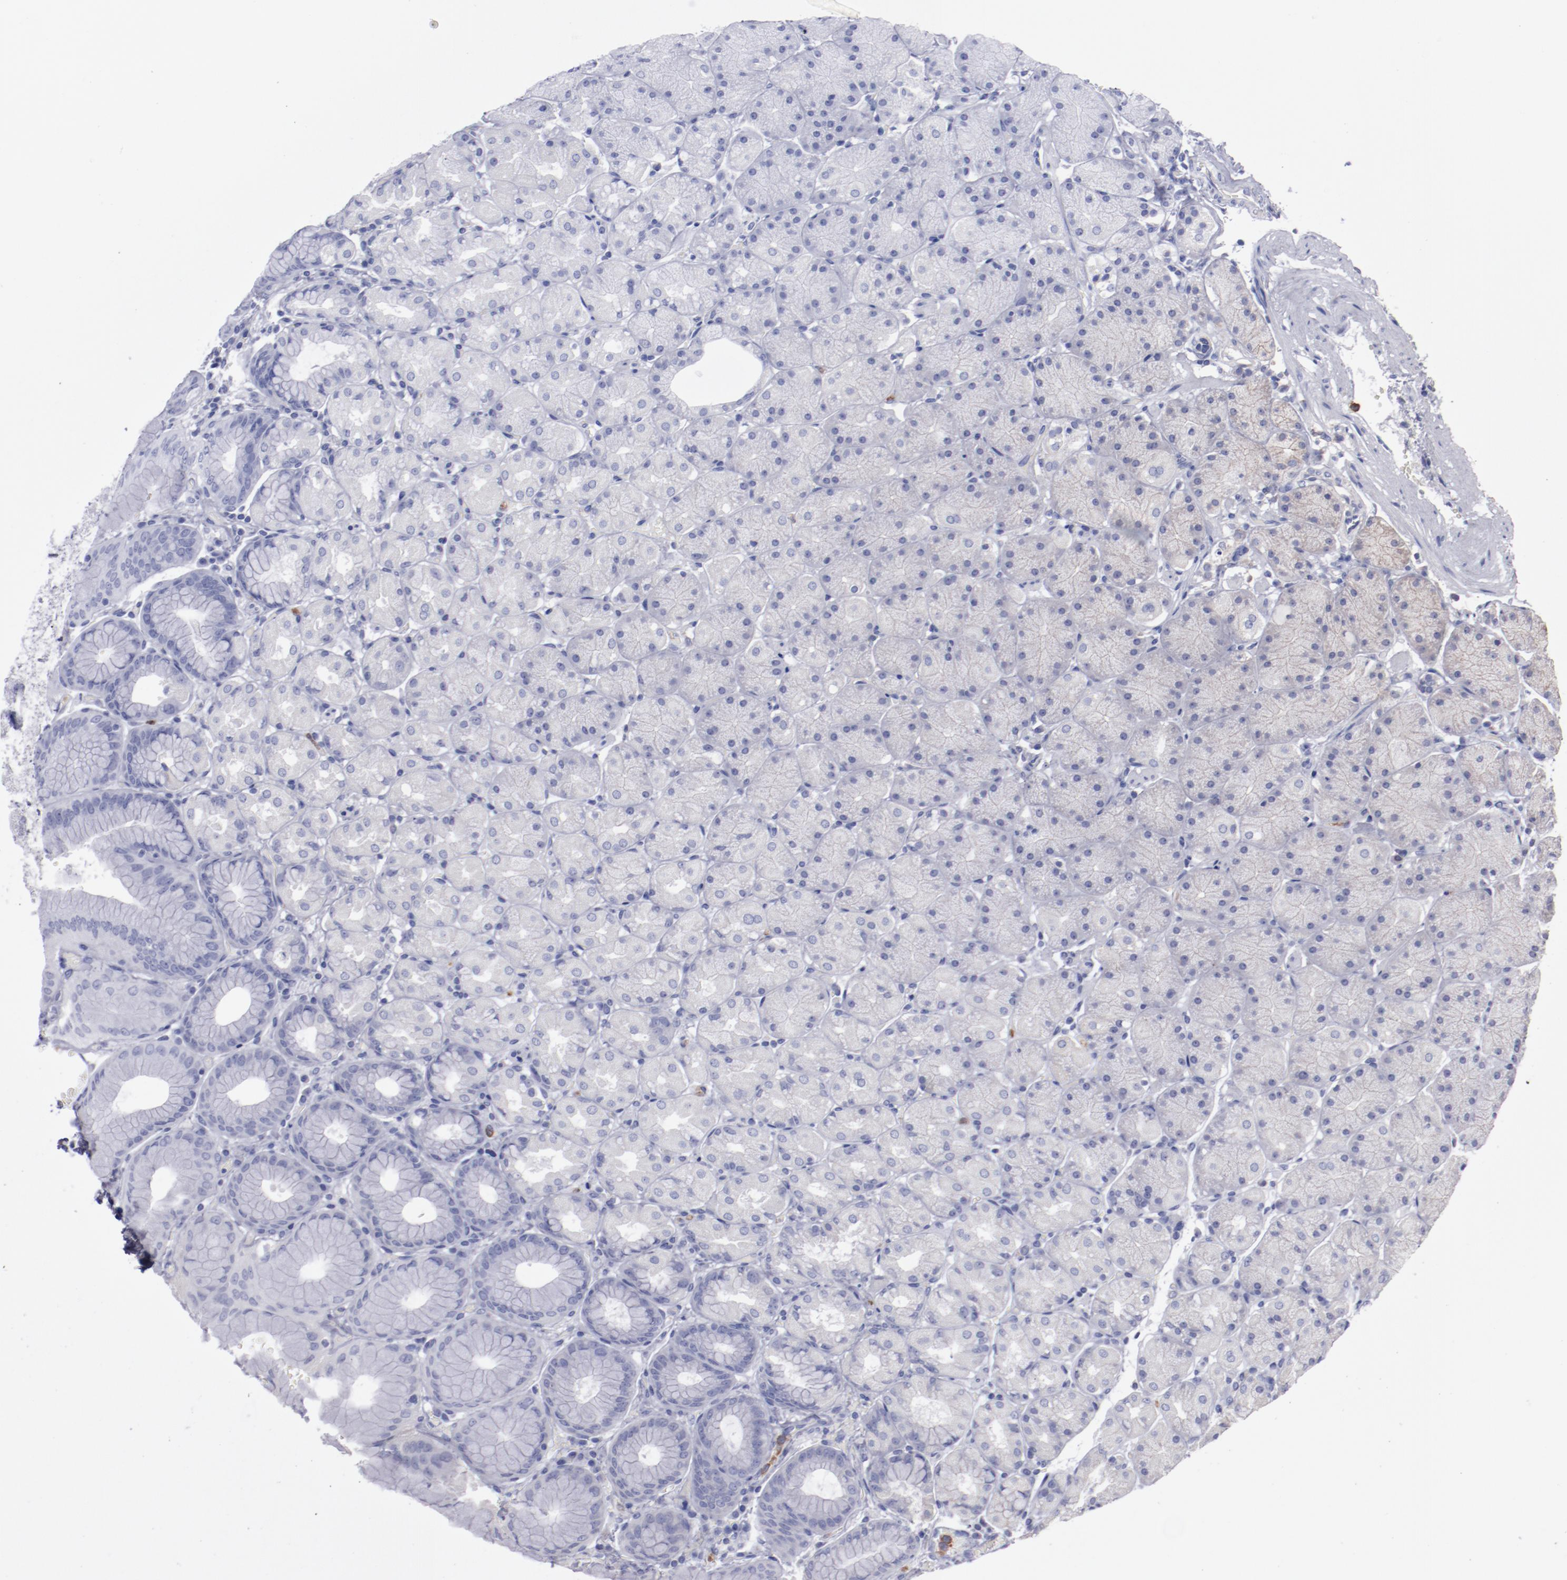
{"staining": {"intensity": "weak", "quantity": ">75%", "location": "cytoplasmic/membranous"}, "tissue": "stomach", "cell_type": "Glandular cells", "image_type": "normal", "snomed": [{"axis": "morphology", "description": "Normal tissue, NOS"}, {"axis": "topography", "description": "Stomach, upper"}, {"axis": "topography", "description": "Stomach"}], "caption": "This histopathology image shows normal stomach stained with immunohistochemistry to label a protein in brown. The cytoplasmic/membranous of glandular cells show weak positivity for the protein. Nuclei are counter-stained blue.", "gene": "FGR", "patient": {"sex": "male", "age": 76}}